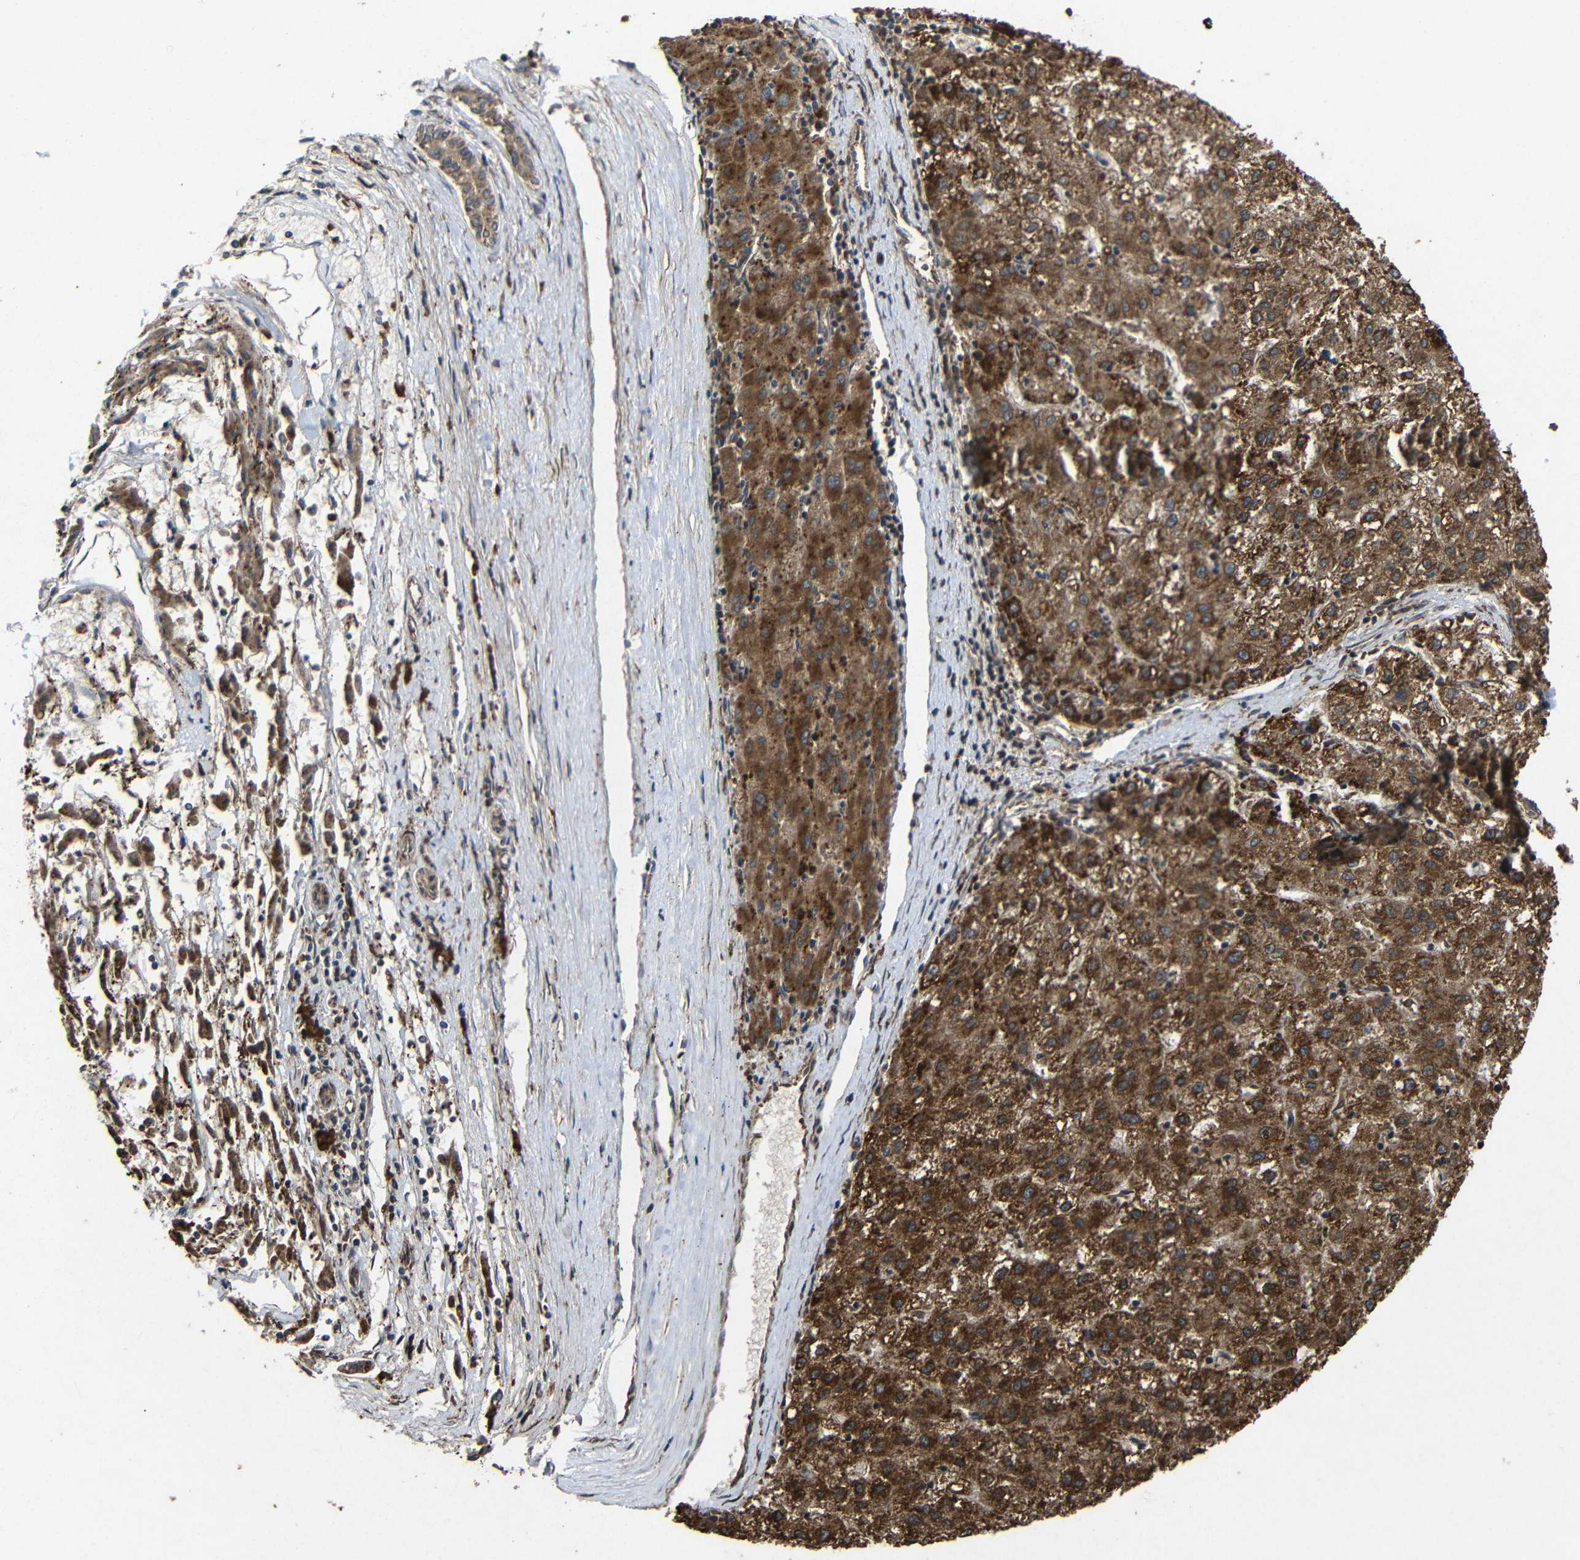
{"staining": {"intensity": "strong", "quantity": ">75%", "location": "cytoplasmic/membranous"}, "tissue": "liver cancer", "cell_type": "Tumor cells", "image_type": "cancer", "snomed": [{"axis": "morphology", "description": "Carcinoma, Hepatocellular, NOS"}, {"axis": "topography", "description": "Liver"}], "caption": "The photomicrograph shows staining of liver hepatocellular carcinoma, revealing strong cytoplasmic/membranous protein staining (brown color) within tumor cells.", "gene": "EIF2S1", "patient": {"sex": "male", "age": 72}}